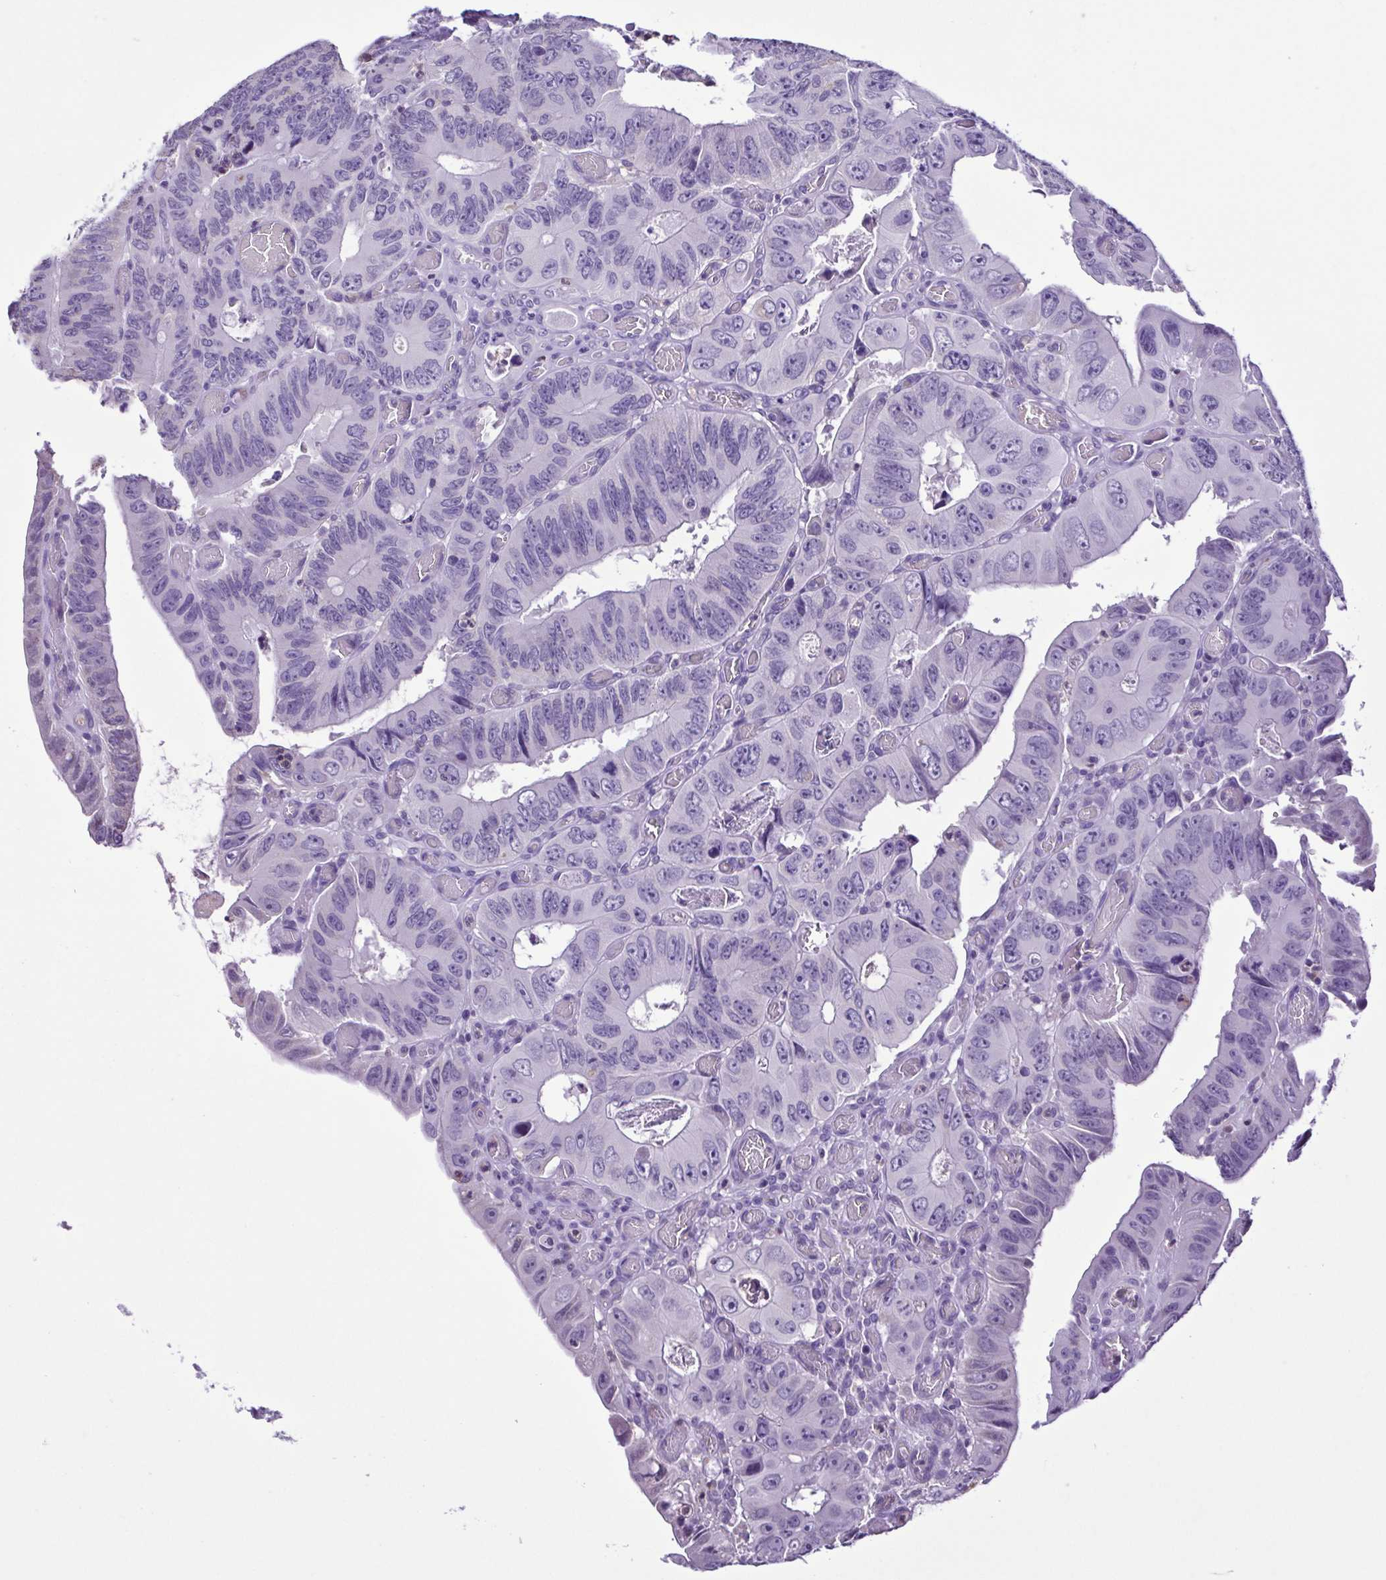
{"staining": {"intensity": "negative", "quantity": "none", "location": "none"}, "tissue": "colorectal cancer", "cell_type": "Tumor cells", "image_type": "cancer", "snomed": [{"axis": "morphology", "description": "Adenocarcinoma, NOS"}, {"axis": "topography", "description": "Colon"}], "caption": "A histopathology image of colorectal cancer (adenocarcinoma) stained for a protein displays no brown staining in tumor cells.", "gene": "CBY2", "patient": {"sex": "female", "age": 84}}